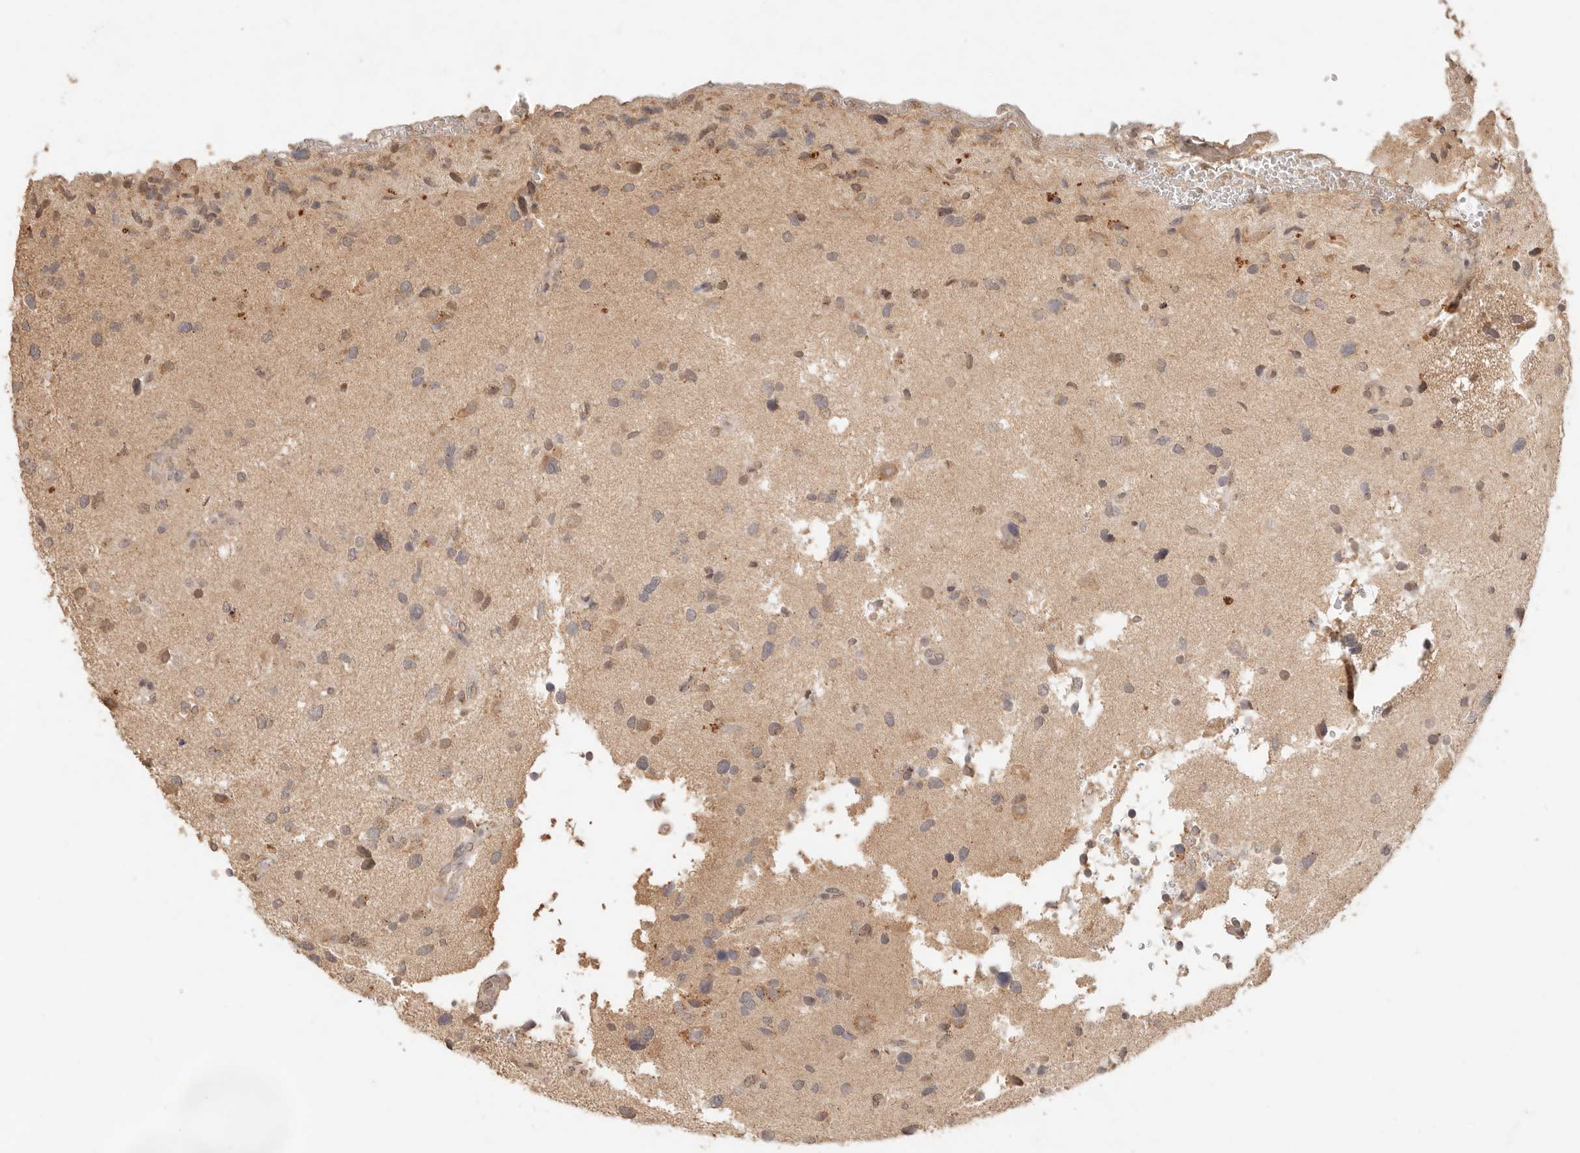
{"staining": {"intensity": "weak", "quantity": "25%-75%", "location": "nuclear"}, "tissue": "glioma", "cell_type": "Tumor cells", "image_type": "cancer", "snomed": [{"axis": "morphology", "description": "Glioma, malignant, High grade"}, {"axis": "topography", "description": "Brain"}], "caption": "Immunohistochemical staining of human glioma reveals weak nuclear protein expression in approximately 25%-75% of tumor cells. Immunohistochemistry (ihc) stains the protein of interest in brown and the nuclei are stained blue.", "gene": "LMO4", "patient": {"sex": "male", "age": 33}}